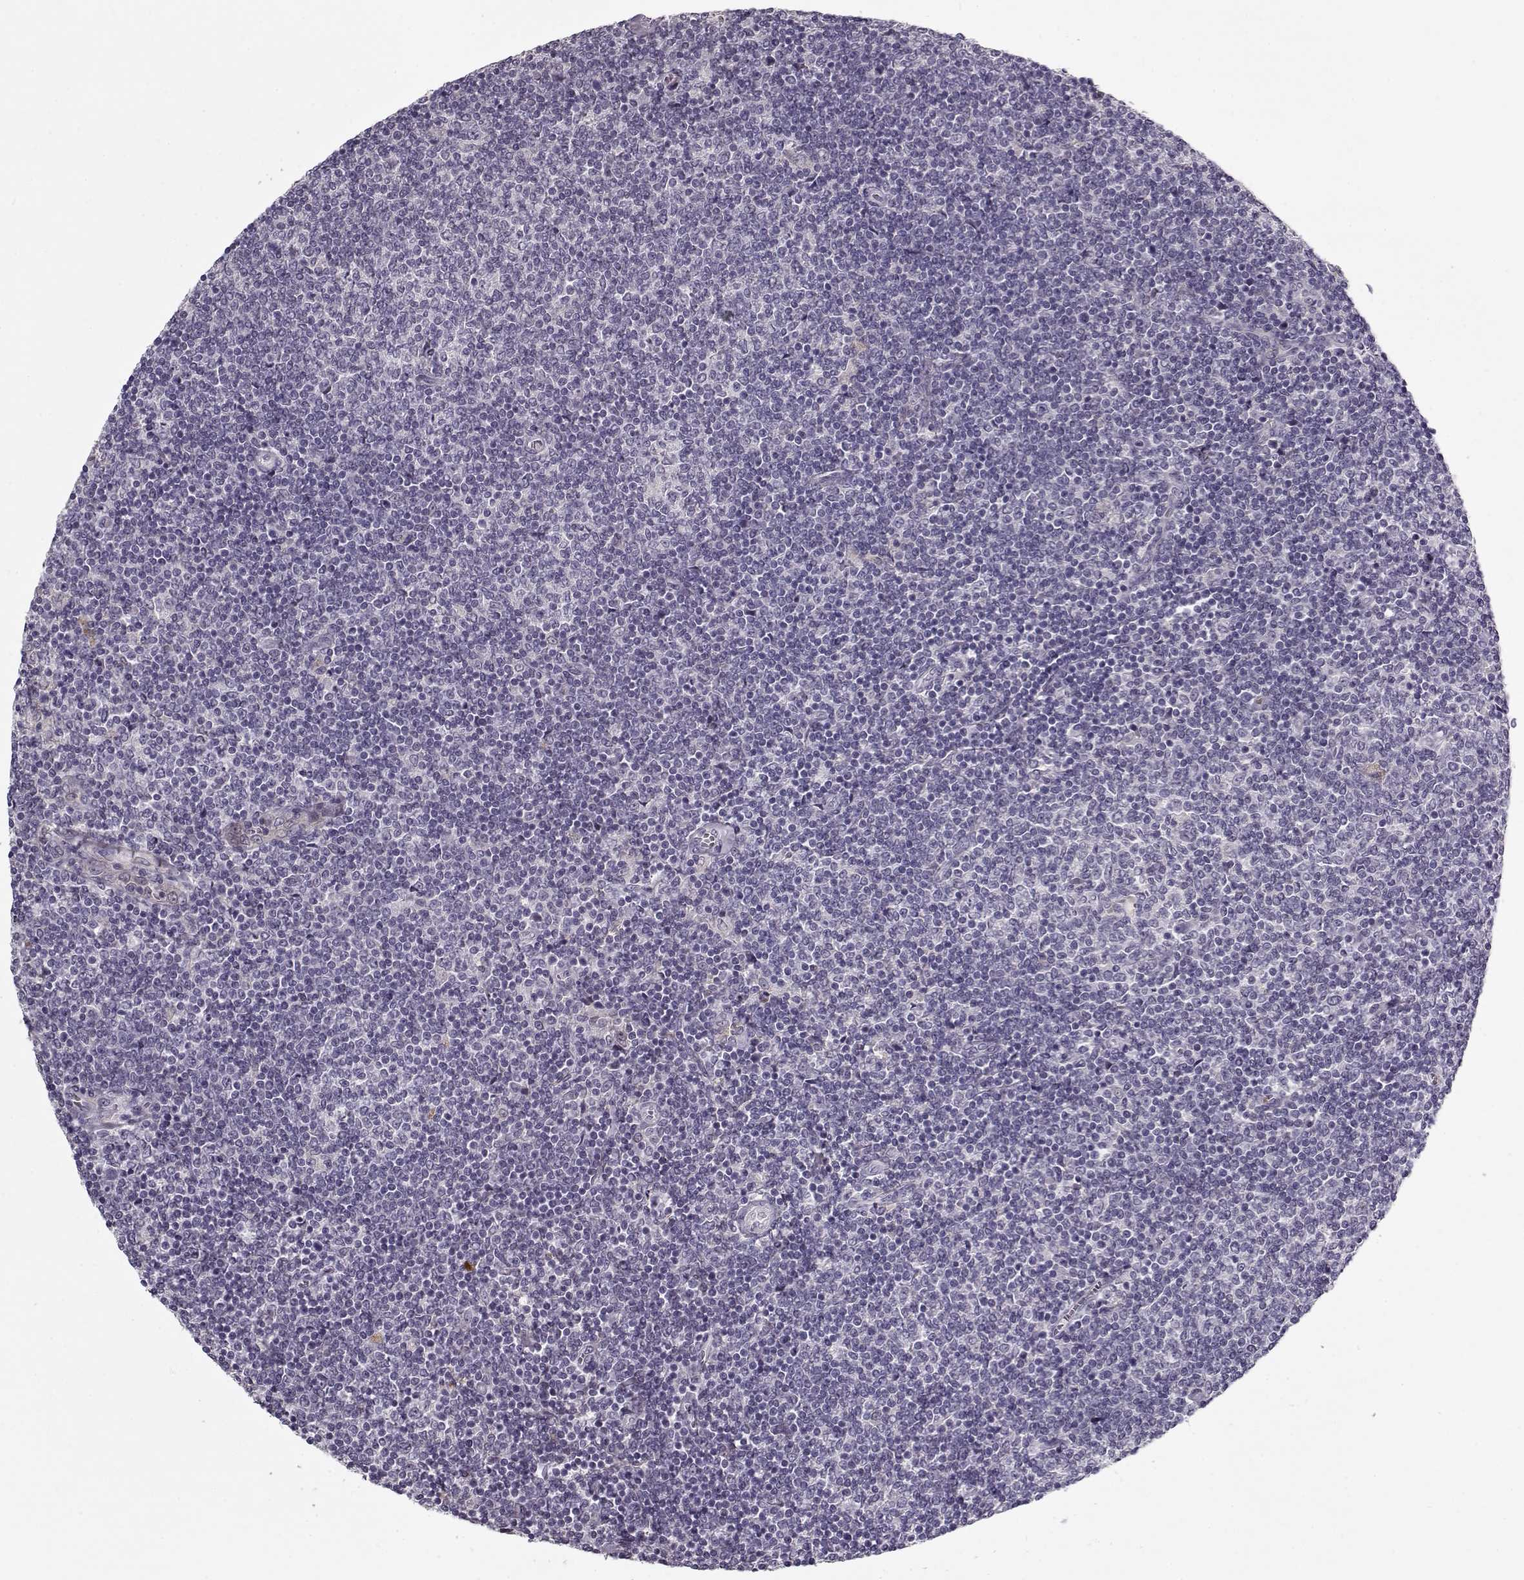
{"staining": {"intensity": "negative", "quantity": "none", "location": "none"}, "tissue": "lymphoma", "cell_type": "Tumor cells", "image_type": "cancer", "snomed": [{"axis": "morphology", "description": "Malignant lymphoma, non-Hodgkin's type, Low grade"}, {"axis": "topography", "description": "Lymph node"}], "caption": "The image exhibits no staining of tumor cells in lymphoma. (DAB IHC visualized using brightfield microscopy, high magnification).", "gene": "LUM", "patient": {"sex": "male", "age": 52}}